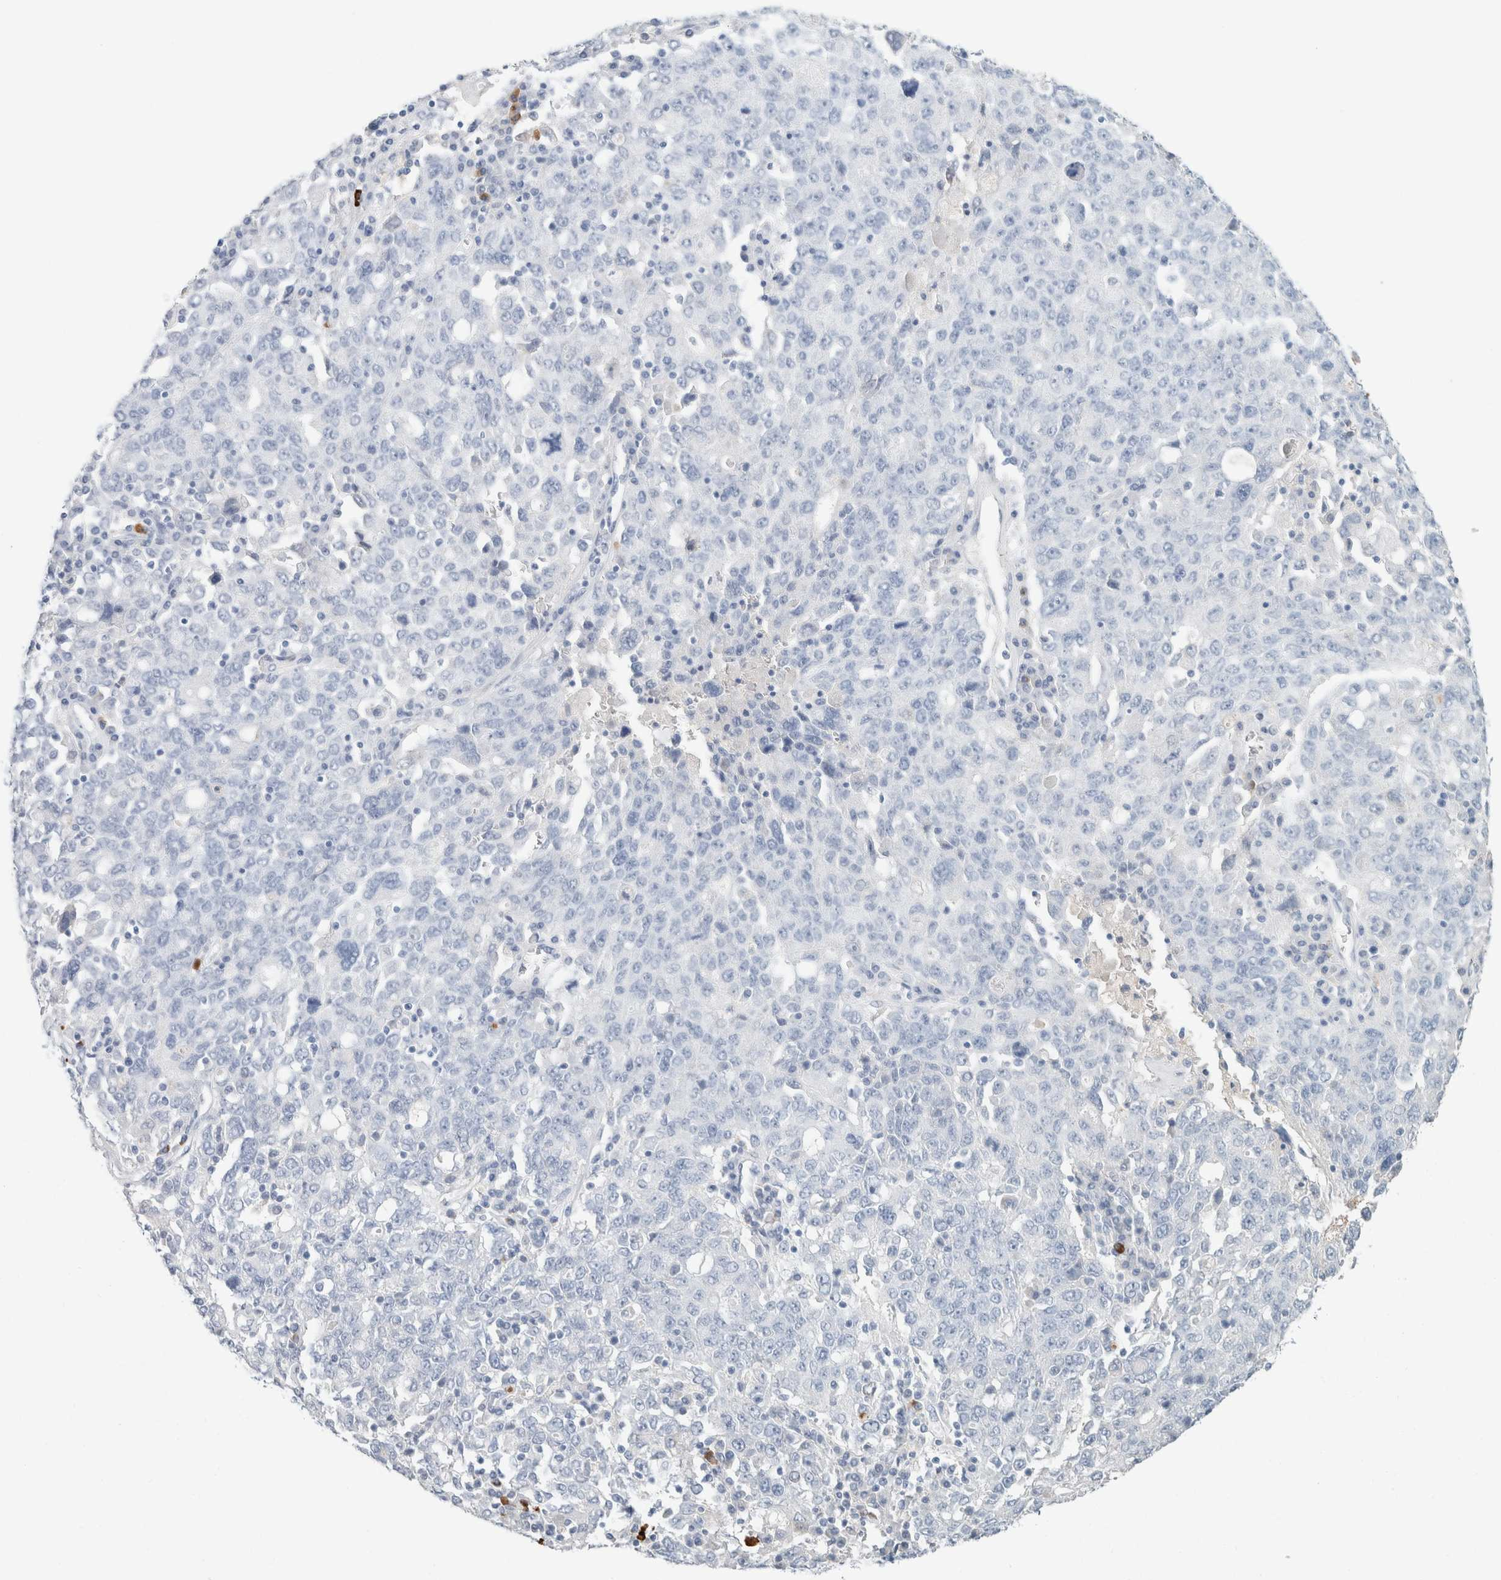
{"staining": {"intensity": "negative", "quantity": "none", "location": "none"}, "tissue": "ovarian cancer", "cell_type": "Tumor cells", "image_type": "cancer", "snomed": [{"axis": "morphology", "description": "Carcinoma, endometroid"}, {"axis": "topography", "description": "Ovary"}], "caption": "Immunohistochemical staining of ovarian endometroid carcinoma reveals no significant staining in tumor cells.", "gene": "IL6", "patient": {"sex": "female", "age": 62}}